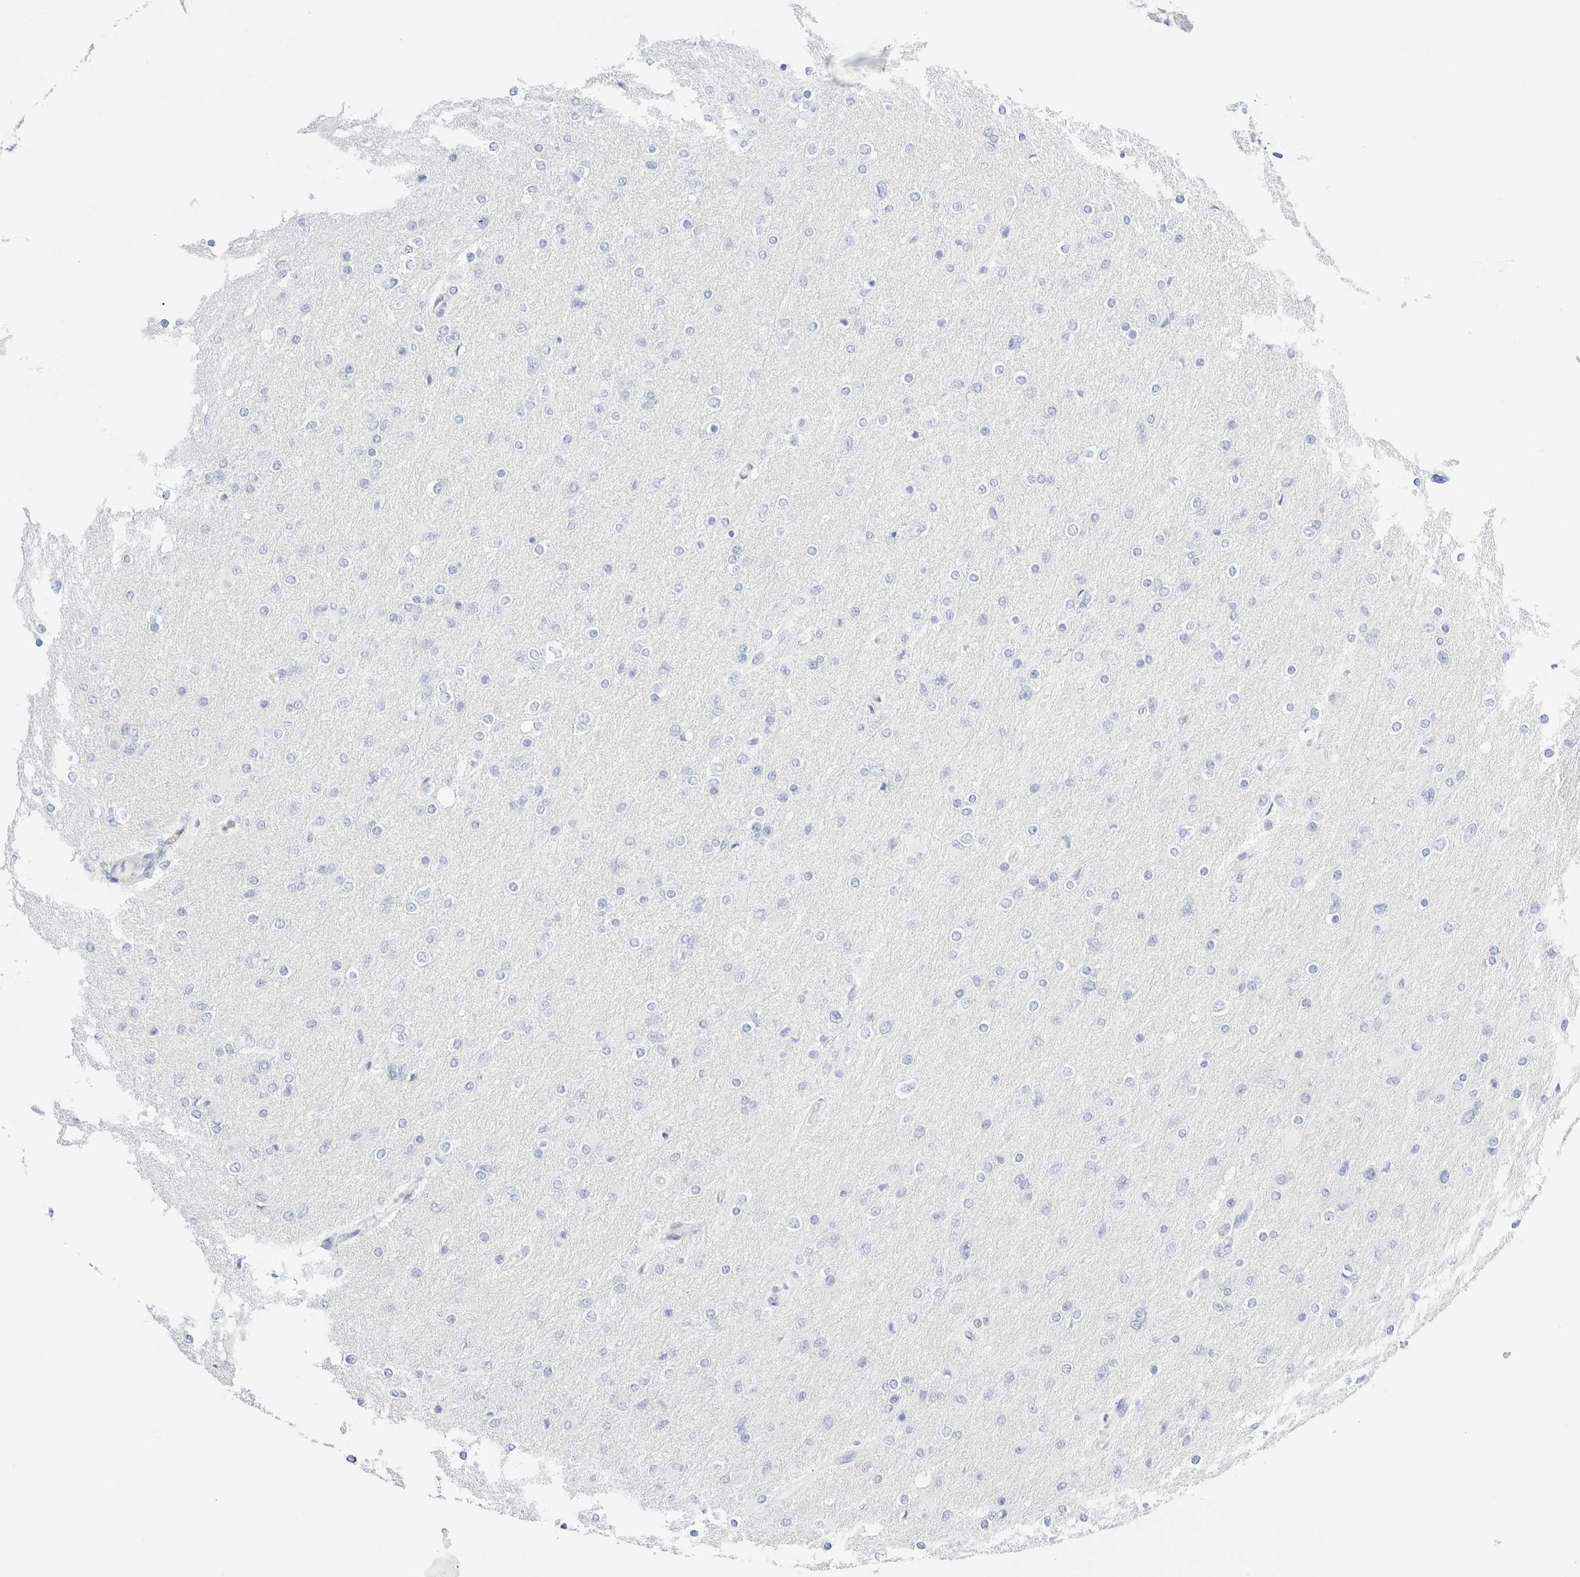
{"staining": {"intensity": "negative", "quantity": "none", "location": "none"}, "tissue": "glioma", "cell_type": "Tumor cells", "image_type": "cancer", "snomed": [{"axis": "morphology", "description": "Glioma, malignant, High grade"}, {"axis": "topography", "description": "Cerebral cortex"}], "caption": "Tumor cells show no significant staining in malignant glioma (high-grade).", "gene": "DPYS", "patient": {"sex": "female", "age": 36}}